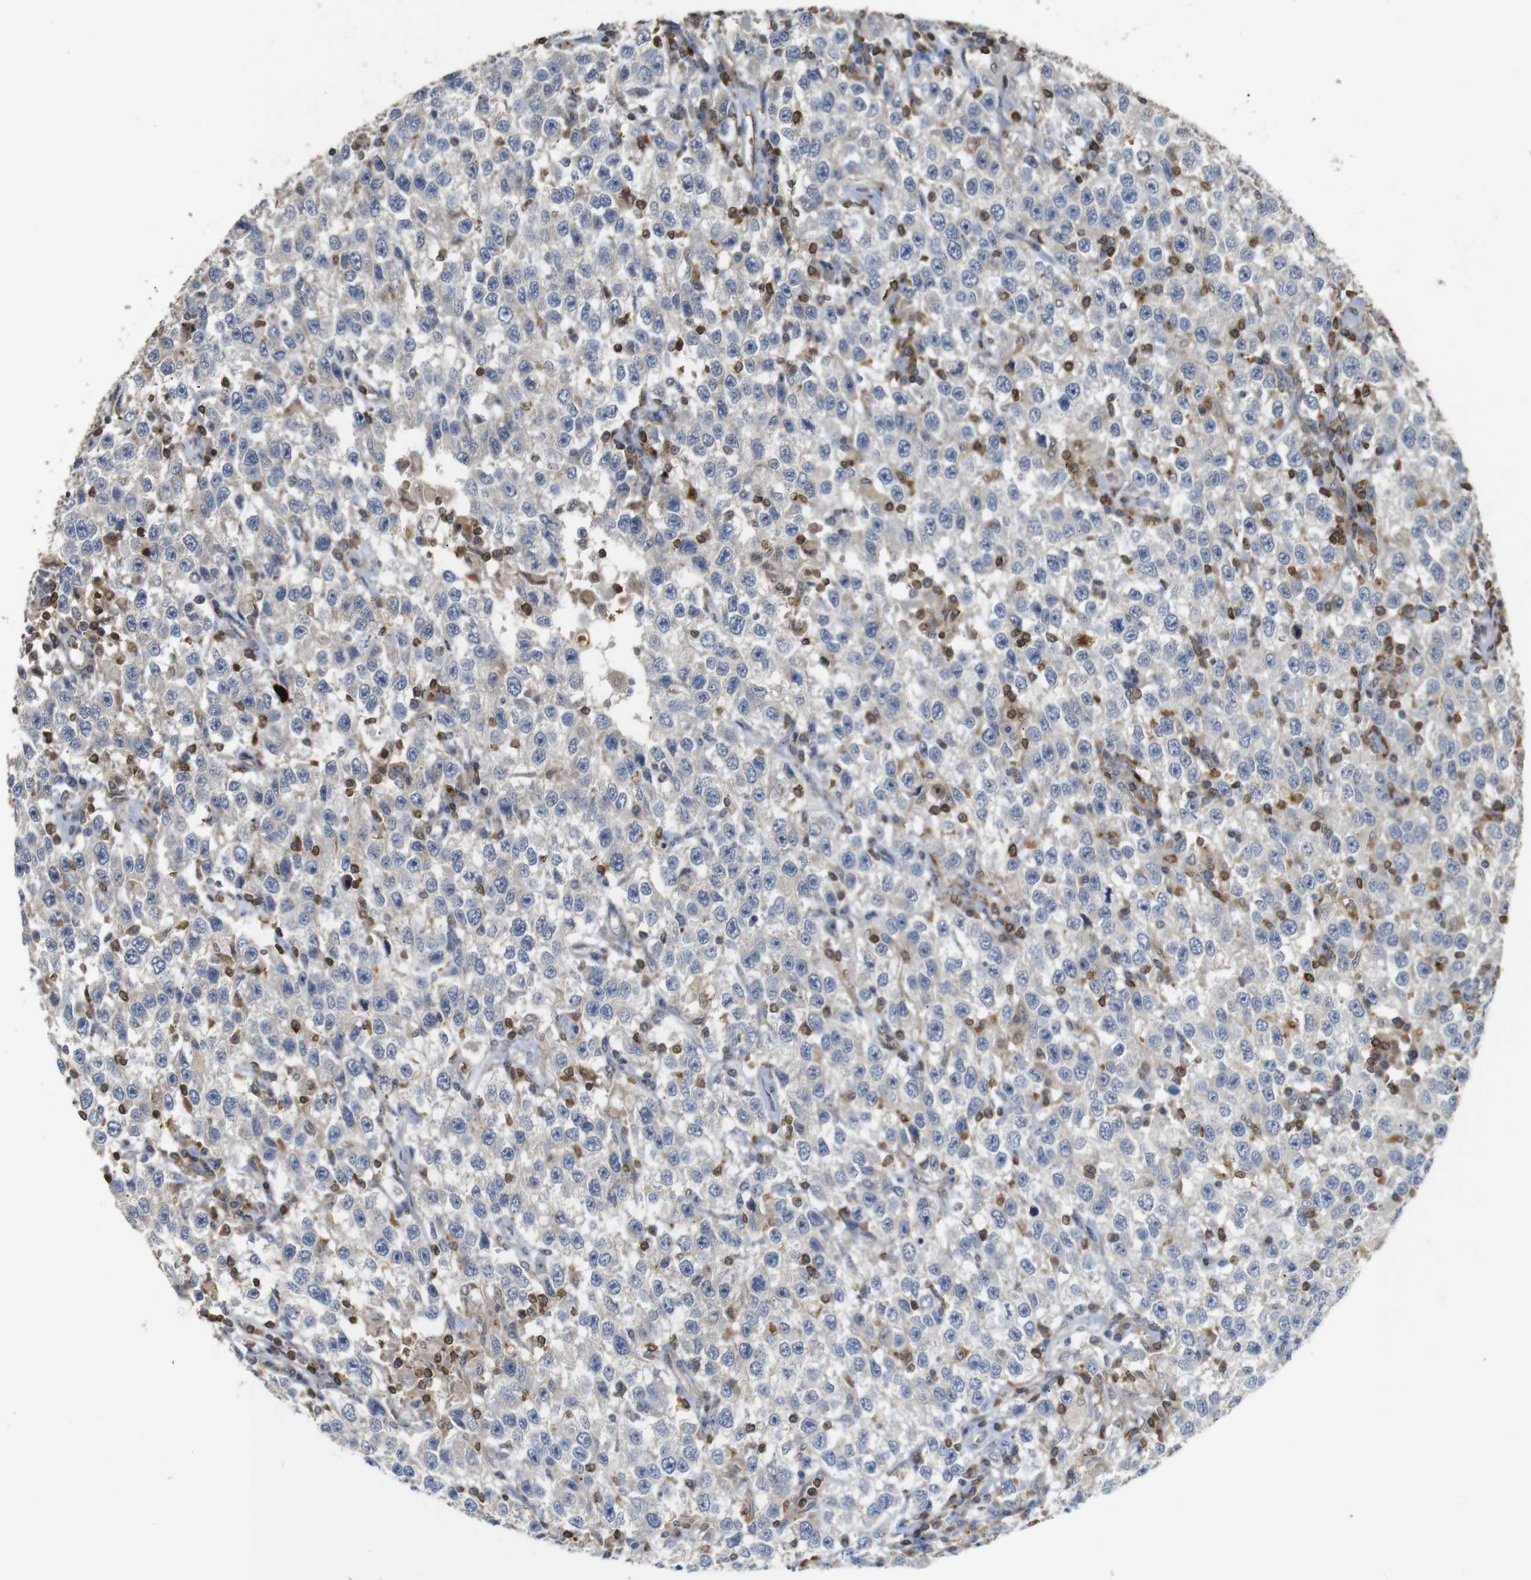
{"staining": {"intensity": "weak", "quantity": "<25%", "location": "cytoplasmic/membranous"}, "tissue": "testis cancer", "cell_type": "Tumor cells", "image_type": "cancer", "snomed": [{"axis": "morphology", "description": "Seminoma, NOS"}, {"axis": "topography", "description": "Testis"}], "caption": "The photomicrograph reveals no significant expression in tumor cells of testis seminoma.", "gene": "KSR1", "patient": {"sex": "male", "age": 41}}